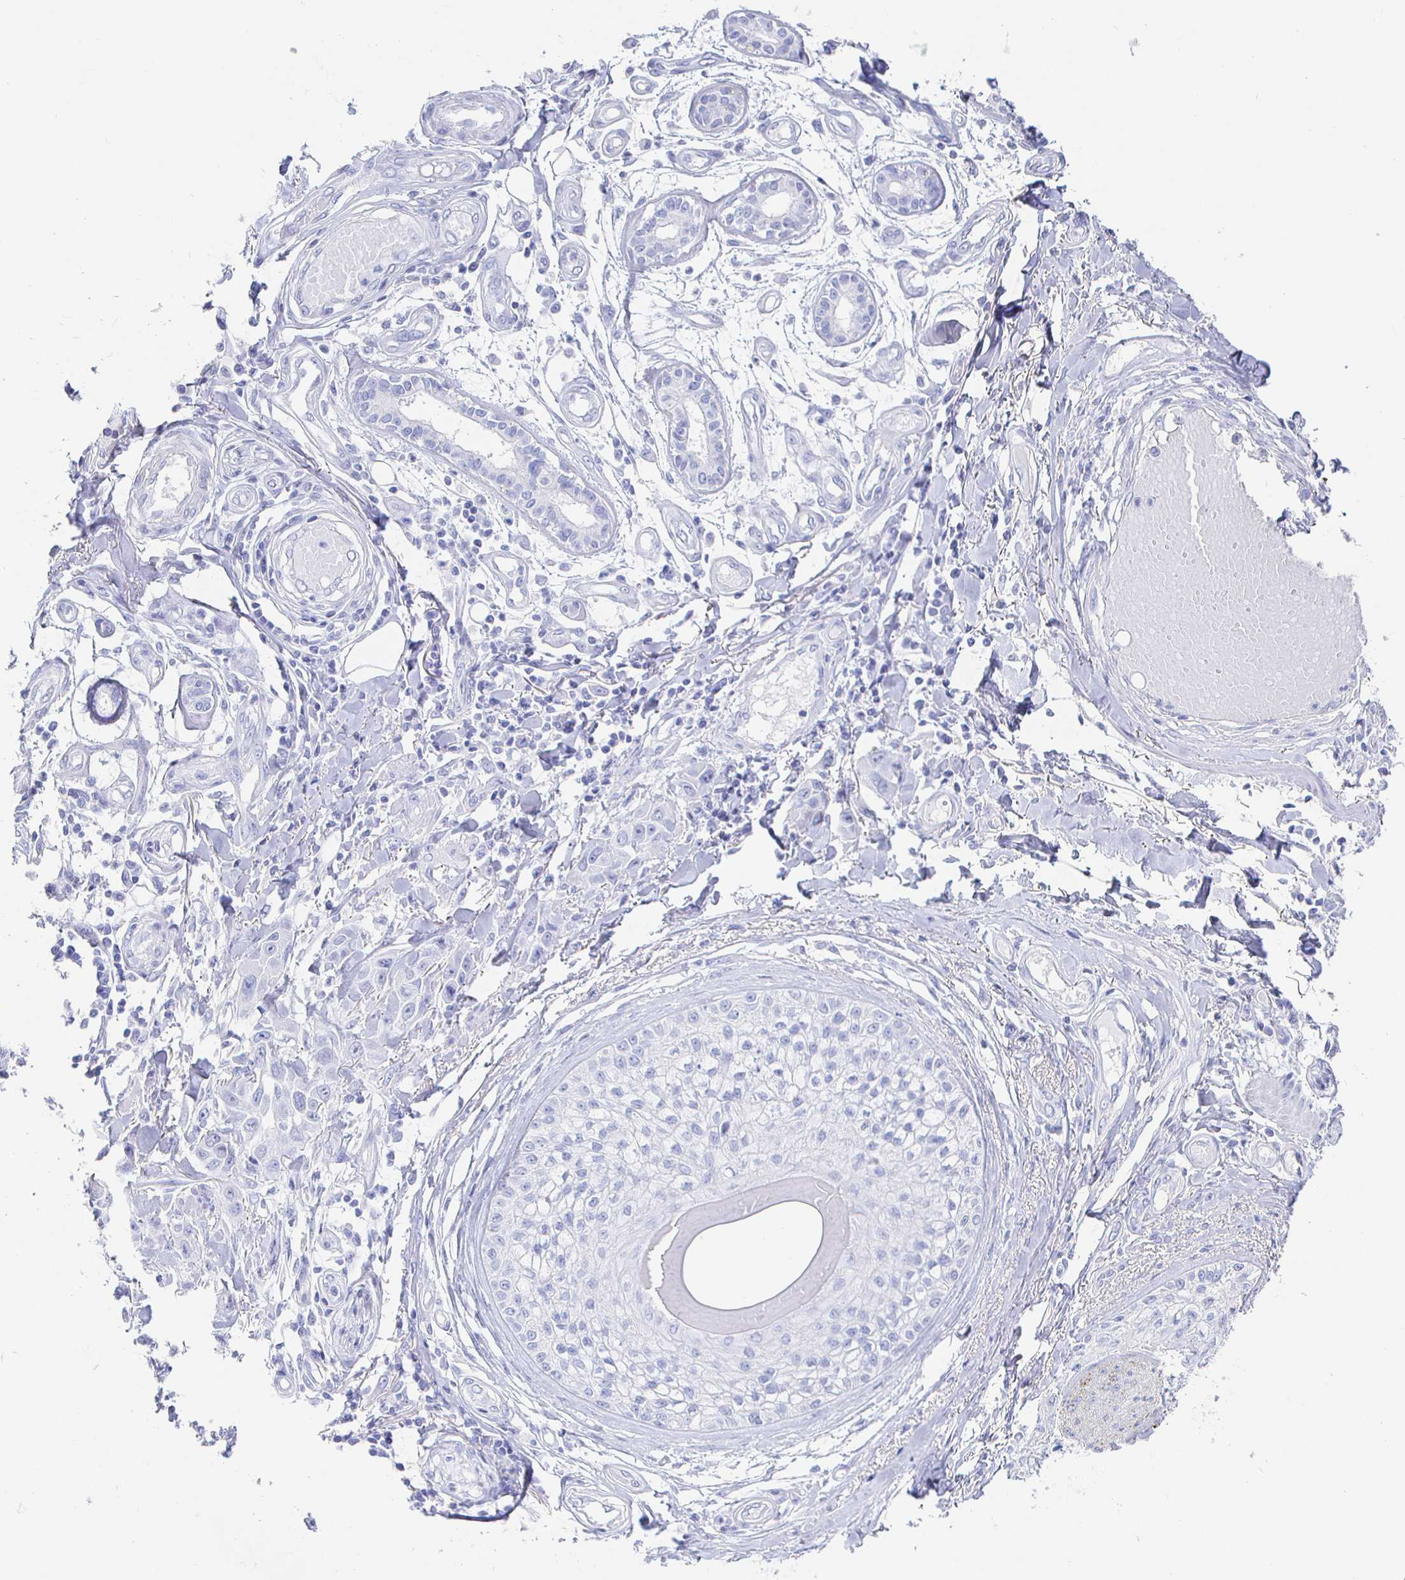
{"staining": {"intensity": "negative", "quantity": "none", "location": "none"}, "tissue": "skin cancer", "cell_type": "Tumor cells", "image_type": "cancer", "snomed": [{"axis": "morphology", "description": "Squamous cell carcinoma, NOS"}, {"axis": "topography", "description": "Skin"}], "caption": "Tumor cells show no significant protein expression in squamous cell carcinoma (skin).", "gene": "CLCA1", "patient": {"sex": "female", "age": 69}}